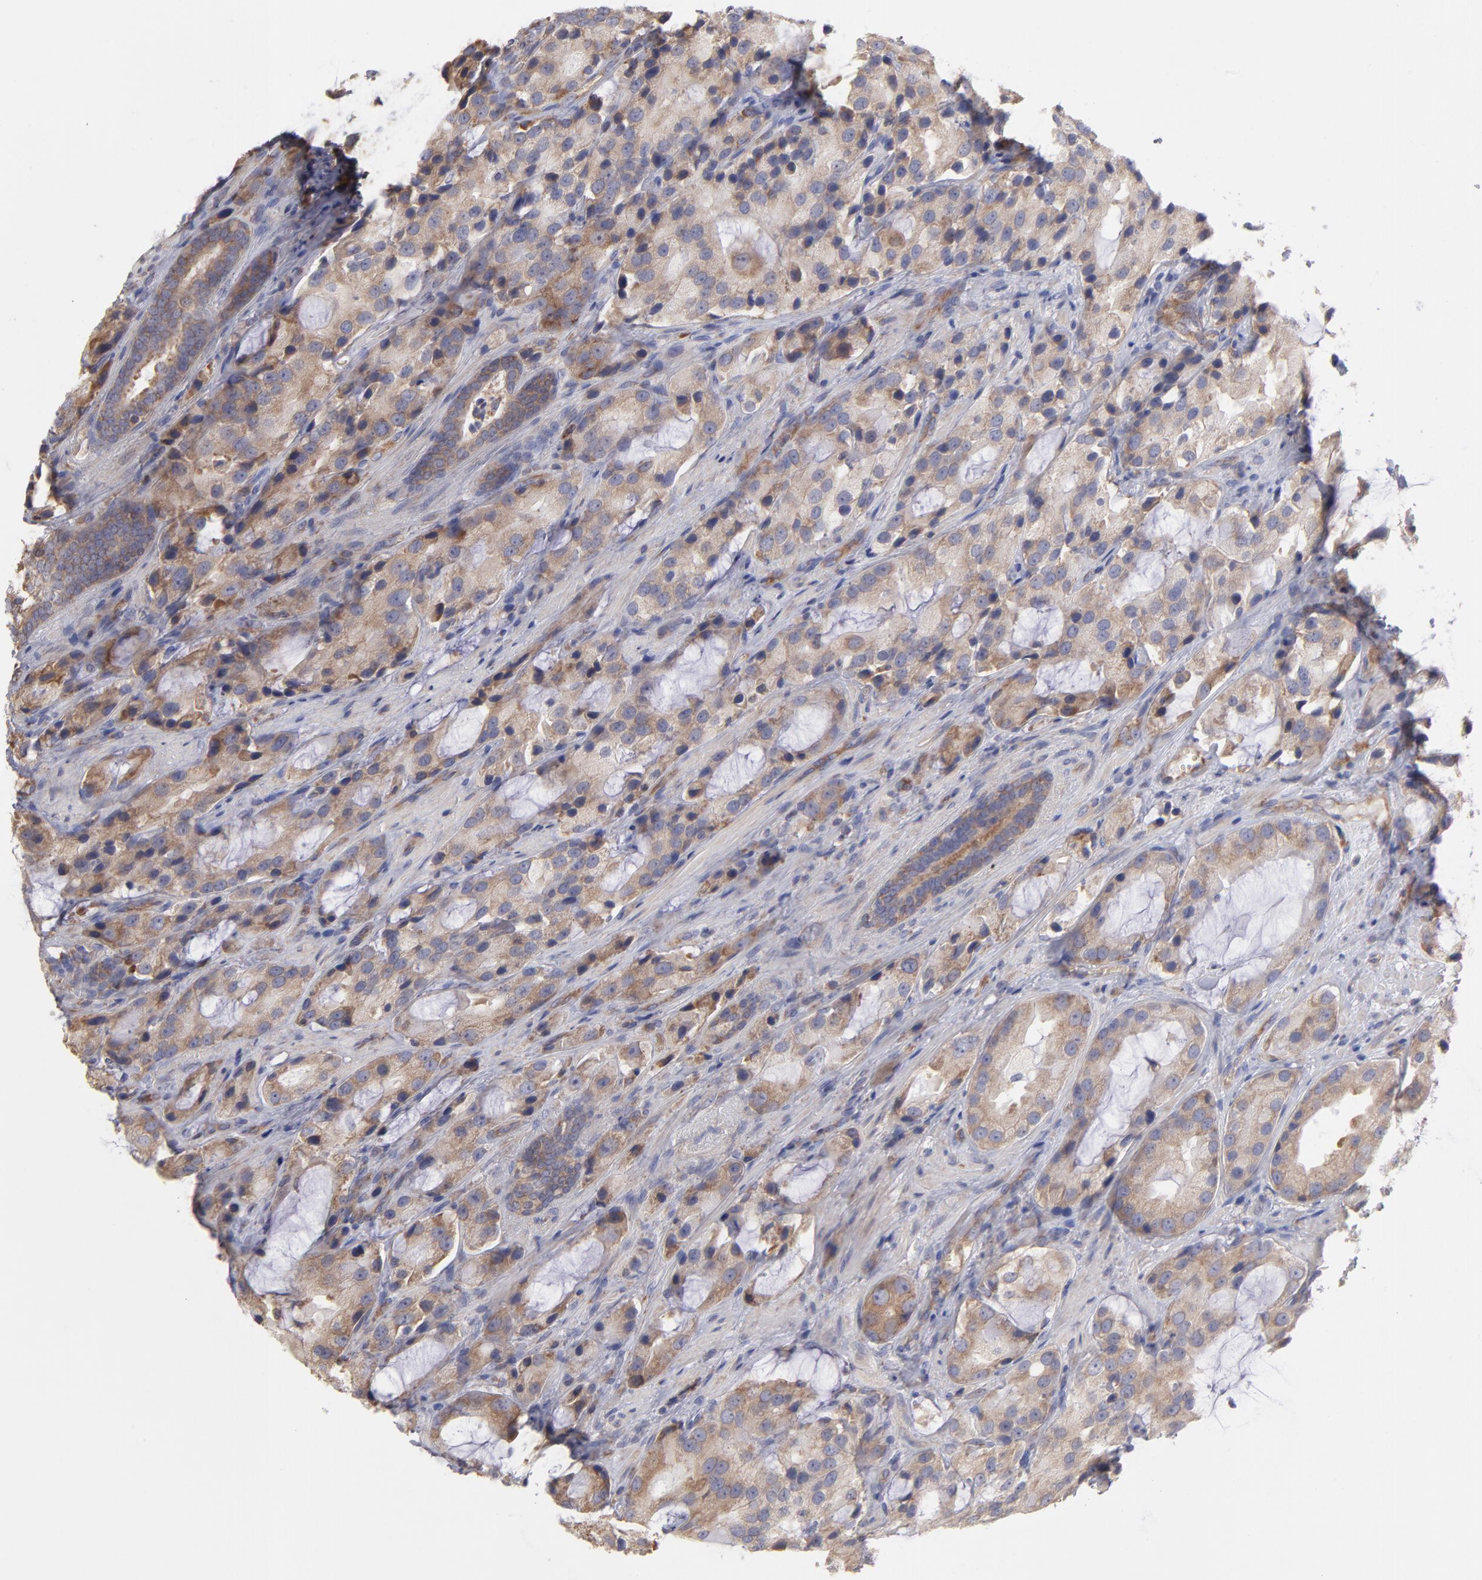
{"staining": {"intensity": "negative", "quantity": "none", "location": "none"}, "tissue": "prostate cancer", "cell_type": "Tumor cells", "image_type": "cancer", "snomed": [{"axis": "morphology", "description": "Adenocarcinoma, High grade"}, {"axis": "topography", "description": "Prostate"}], "caption": "Human adenocarcinoma (high-grade) (prostate) stained for a protein using immunohistochemistry reveals no expression in tumor cells.", "gene": "RPLP0", "patient": {"sex": "male", "age": 70}}